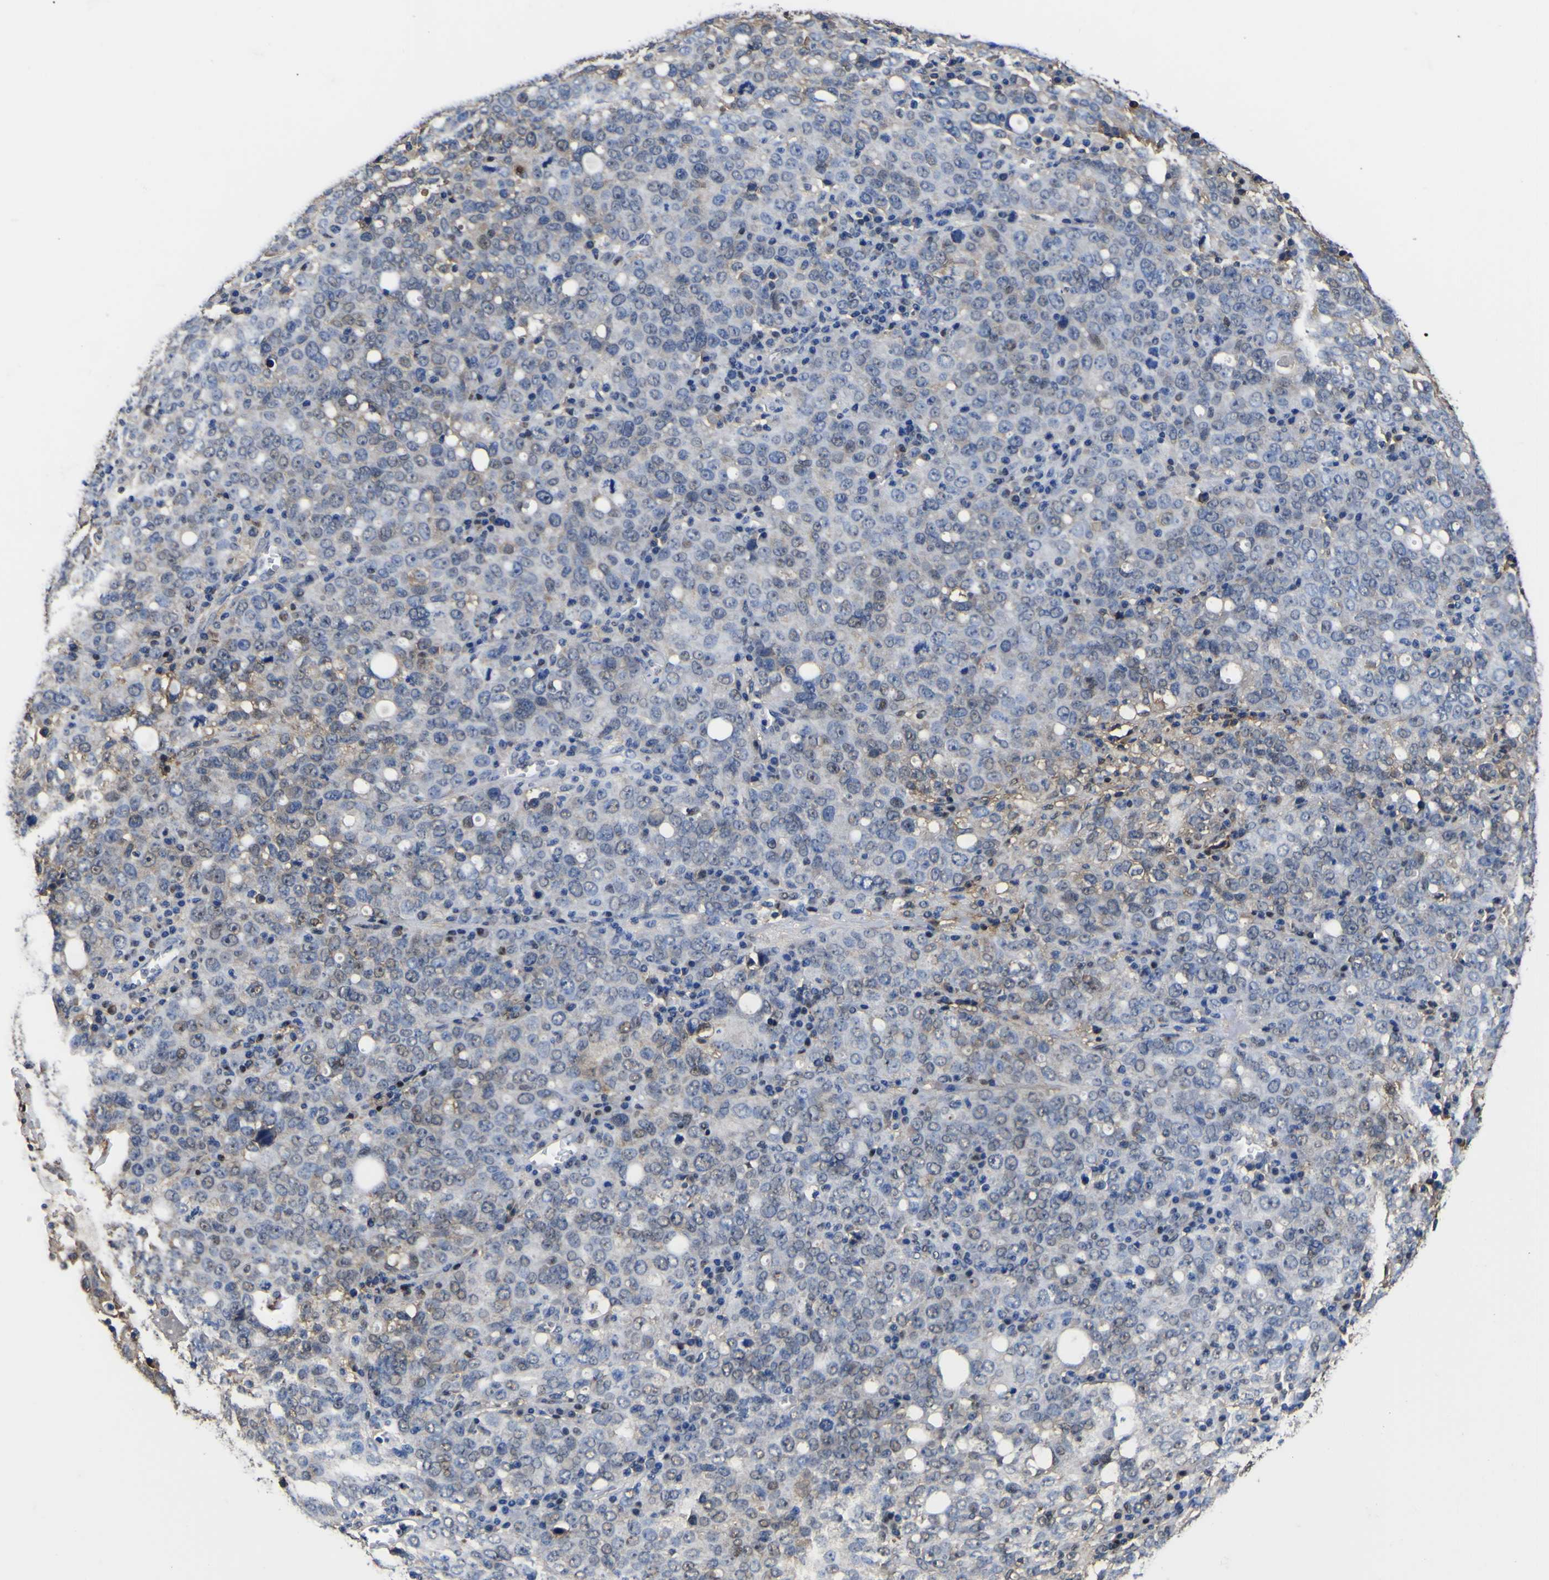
{"staining": {"intensity": "weak", "quantity": "25%-75%", "location": "nuclear"}, "tissue": "ovarian cancer", "cell_type": "Tumor cells", "image_type": "cancer", "snomed": [{"axis": "morphology", "description": "Carcinoma, endometroid"}, {"axis": "topography", "description": "Ovary"}], "caption": "Ovarian cancer was stained to show a protein in brown. There is low levels of weak nuclear staining in about 25%-75% of tumor cells.", "gene": "FAM110B", "patient": {"sex": "female", "age": 62}}